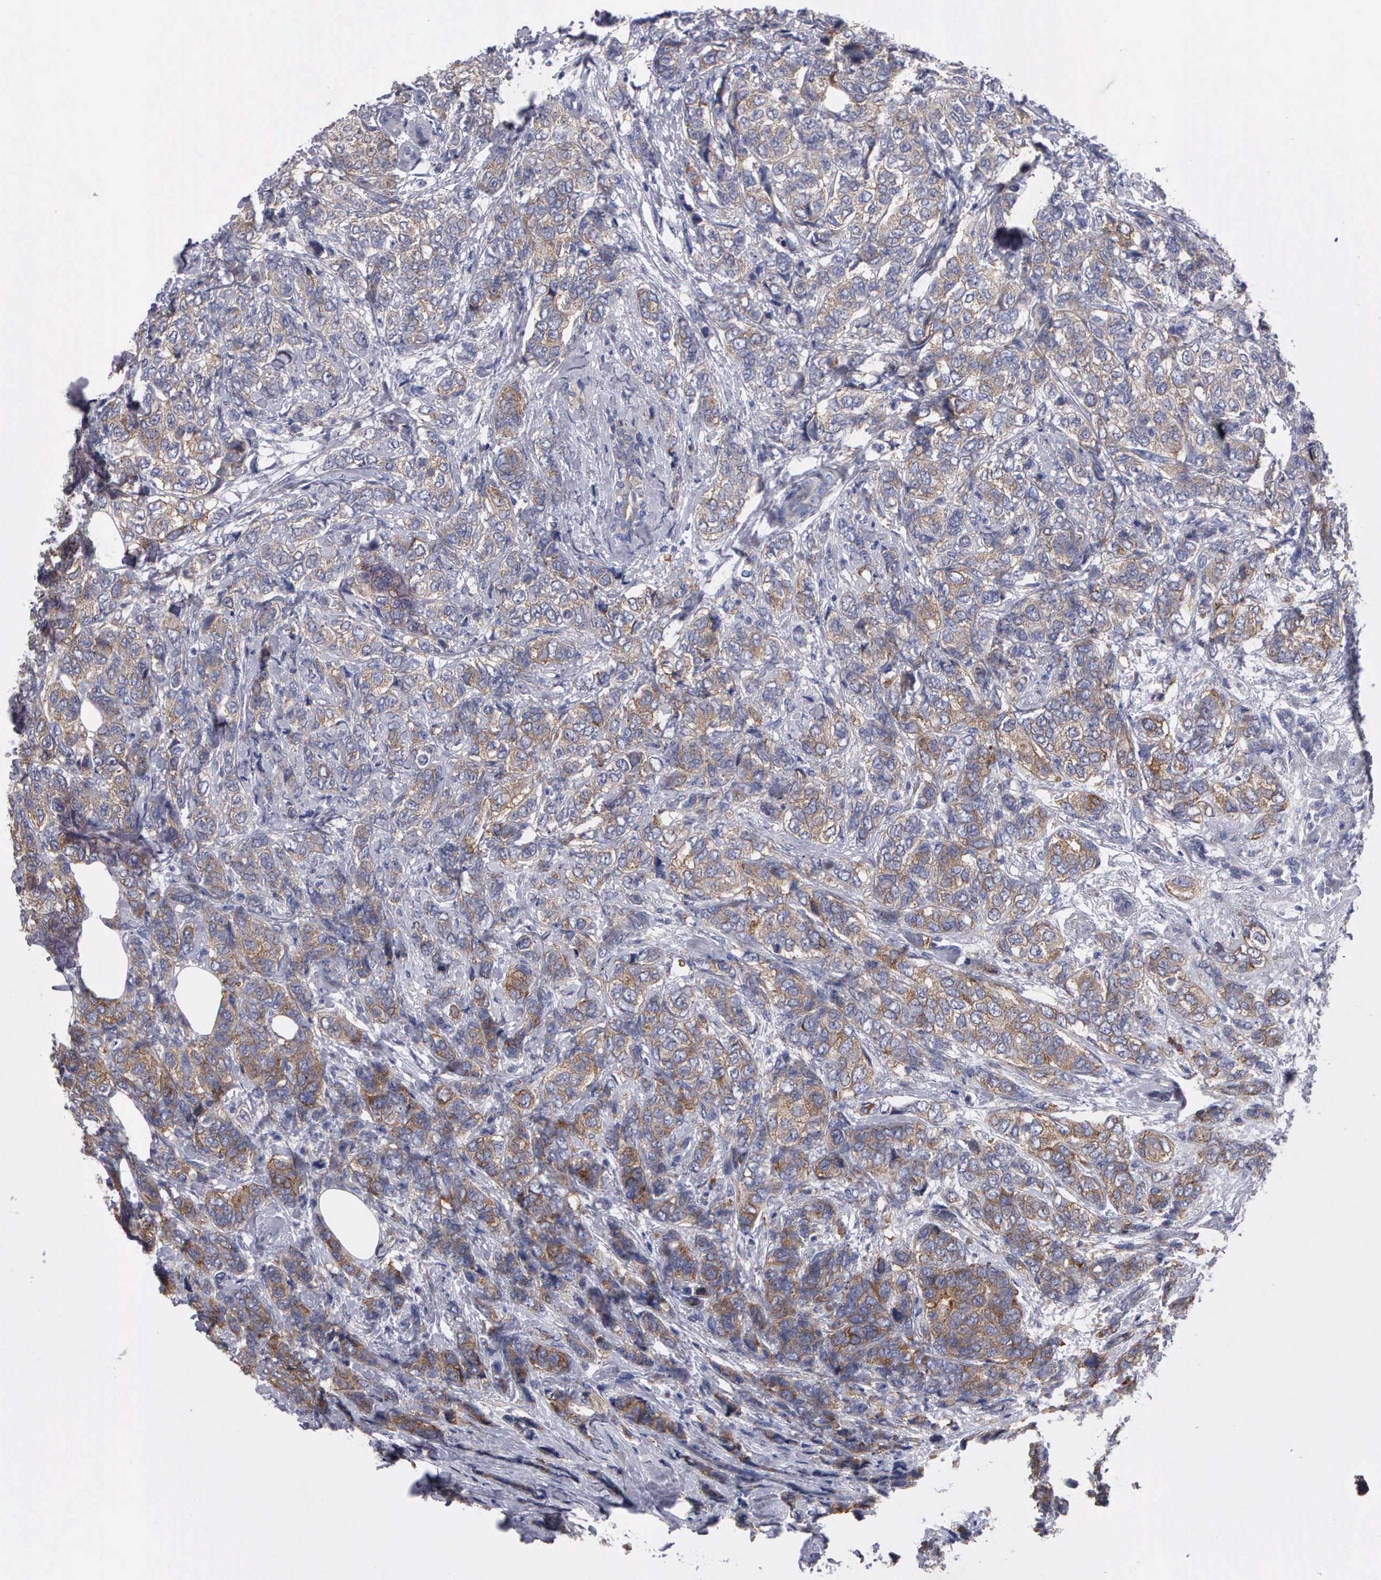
{"staining": {"intensity": "moderate", "quantity": "25%-75%", "location": "cytoplasmic/membranous"}, "tissue": "breast cancer", "cell_type": "Tumor cells", "image_type": "cancer", "snomed": [{"axis": "morphology", "description": "Lobular carcinoma"}, {"axis": "topography", "description": "Breast"}], "caption": "IHC staining of breast lobular carcinoma, which displays medium levels of moderate cytoplasmic/membranous expression in about 25%-75% of tumor cells indicating moderate cytoplasmic/membranous protein staining. The staining was performed using DAB (brown) for protein detection and nuclei were counterstained in hematoxylin (blue).", "gene": "TXLNG", "patient": {"sex": "female", "age": 60}}